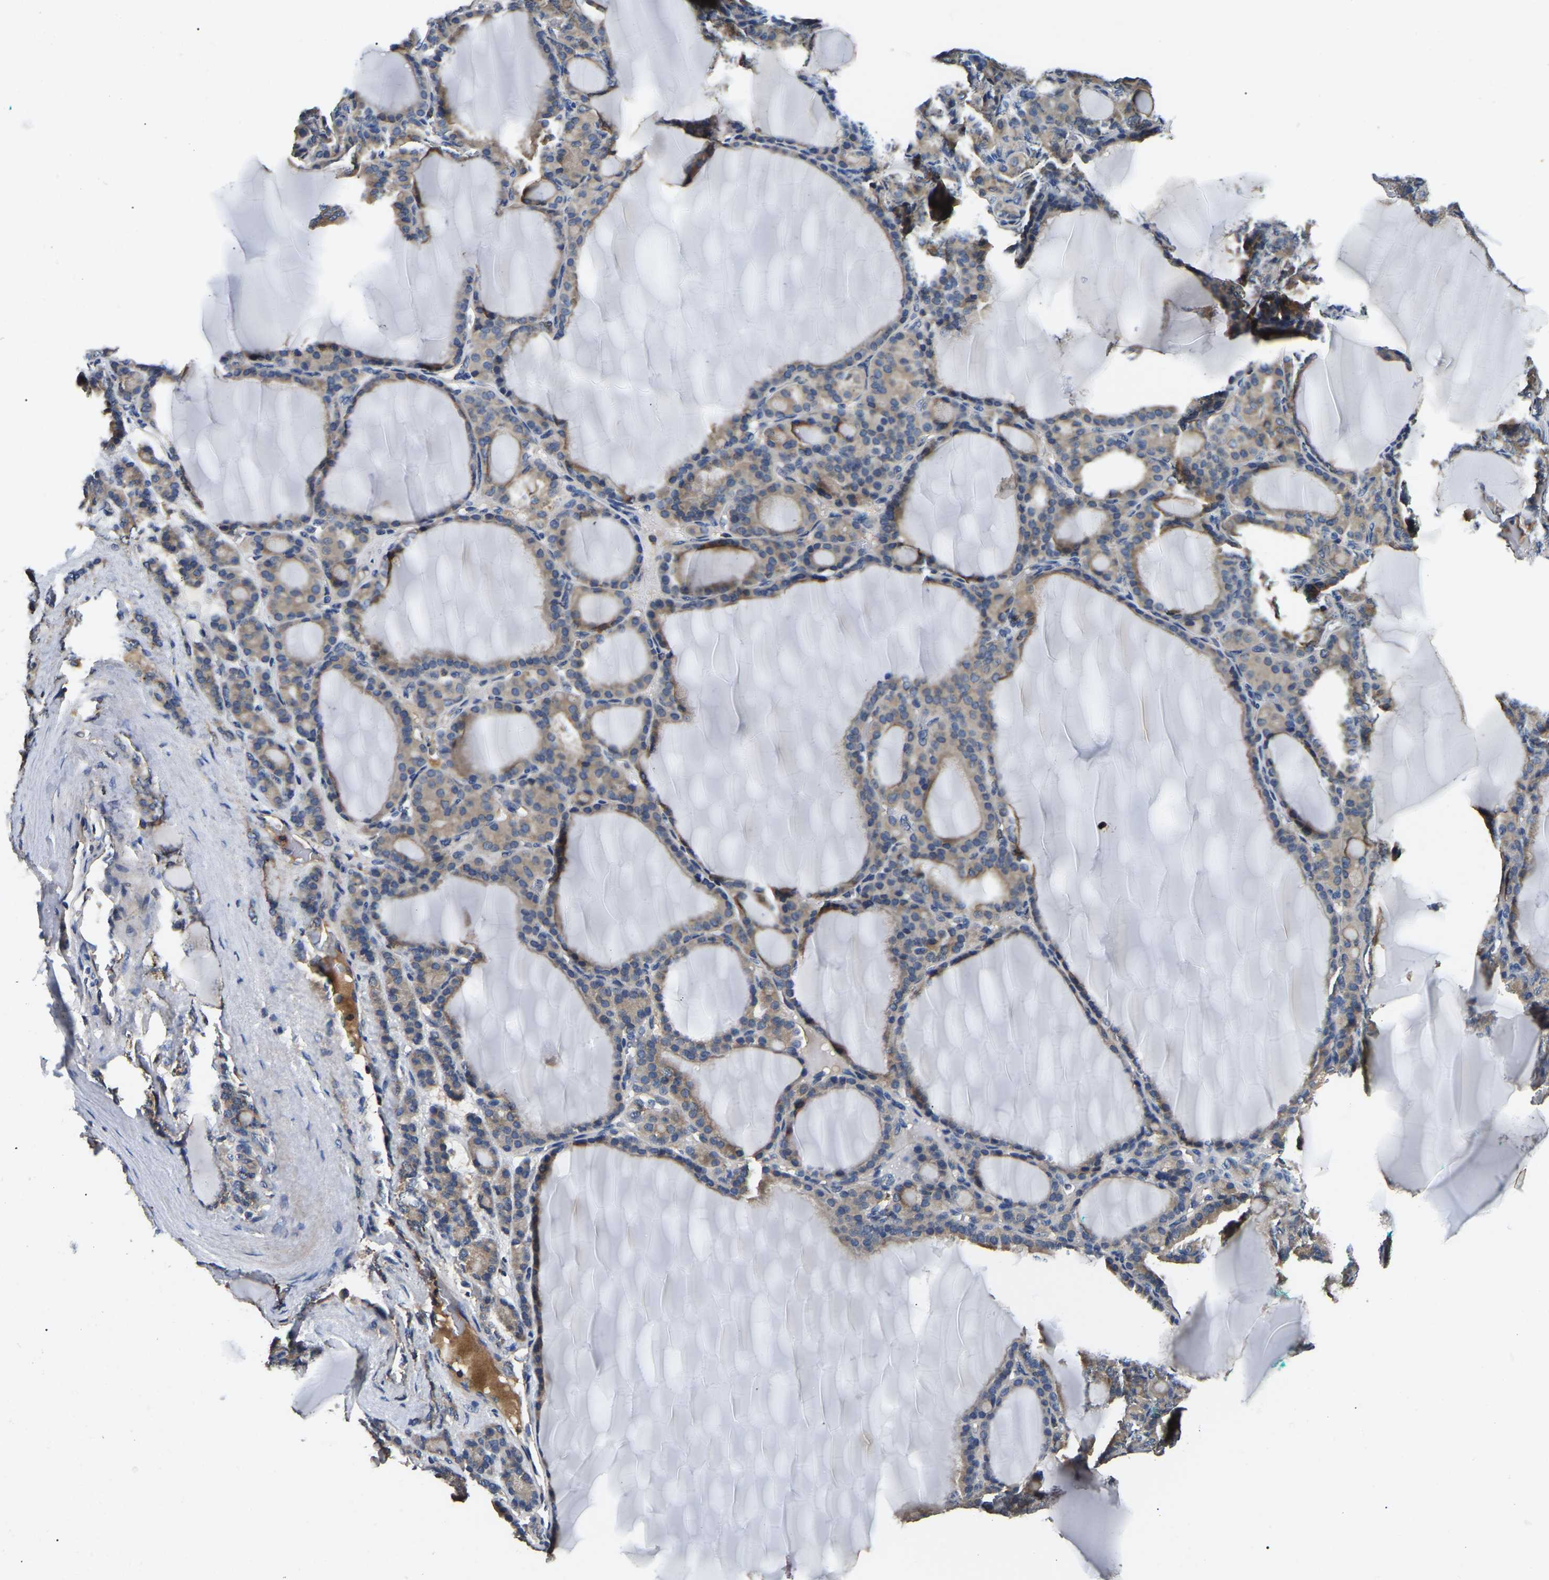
{"staining": {"intensity": "moderate", "quantity": "<25%", "location": "cytoplasmic/membranous"}, "tissue": "thyroid gland", "cell_type": "Glandular cells", "image_type": "normal", "snomed": [{"axis": "morphology", "description": "Normal tissue, NOS"}, {"axis": "topography", "description": "Thyroid gland"}], "caption": "Protein expression by immunohistochemistry reveals moderate cytoplasmic/membranous expression in approximately <25% of glandular cells in normal thyroid gland.", "gene": "SMPD2", "patient": {"sex": "female", "age": 28}}